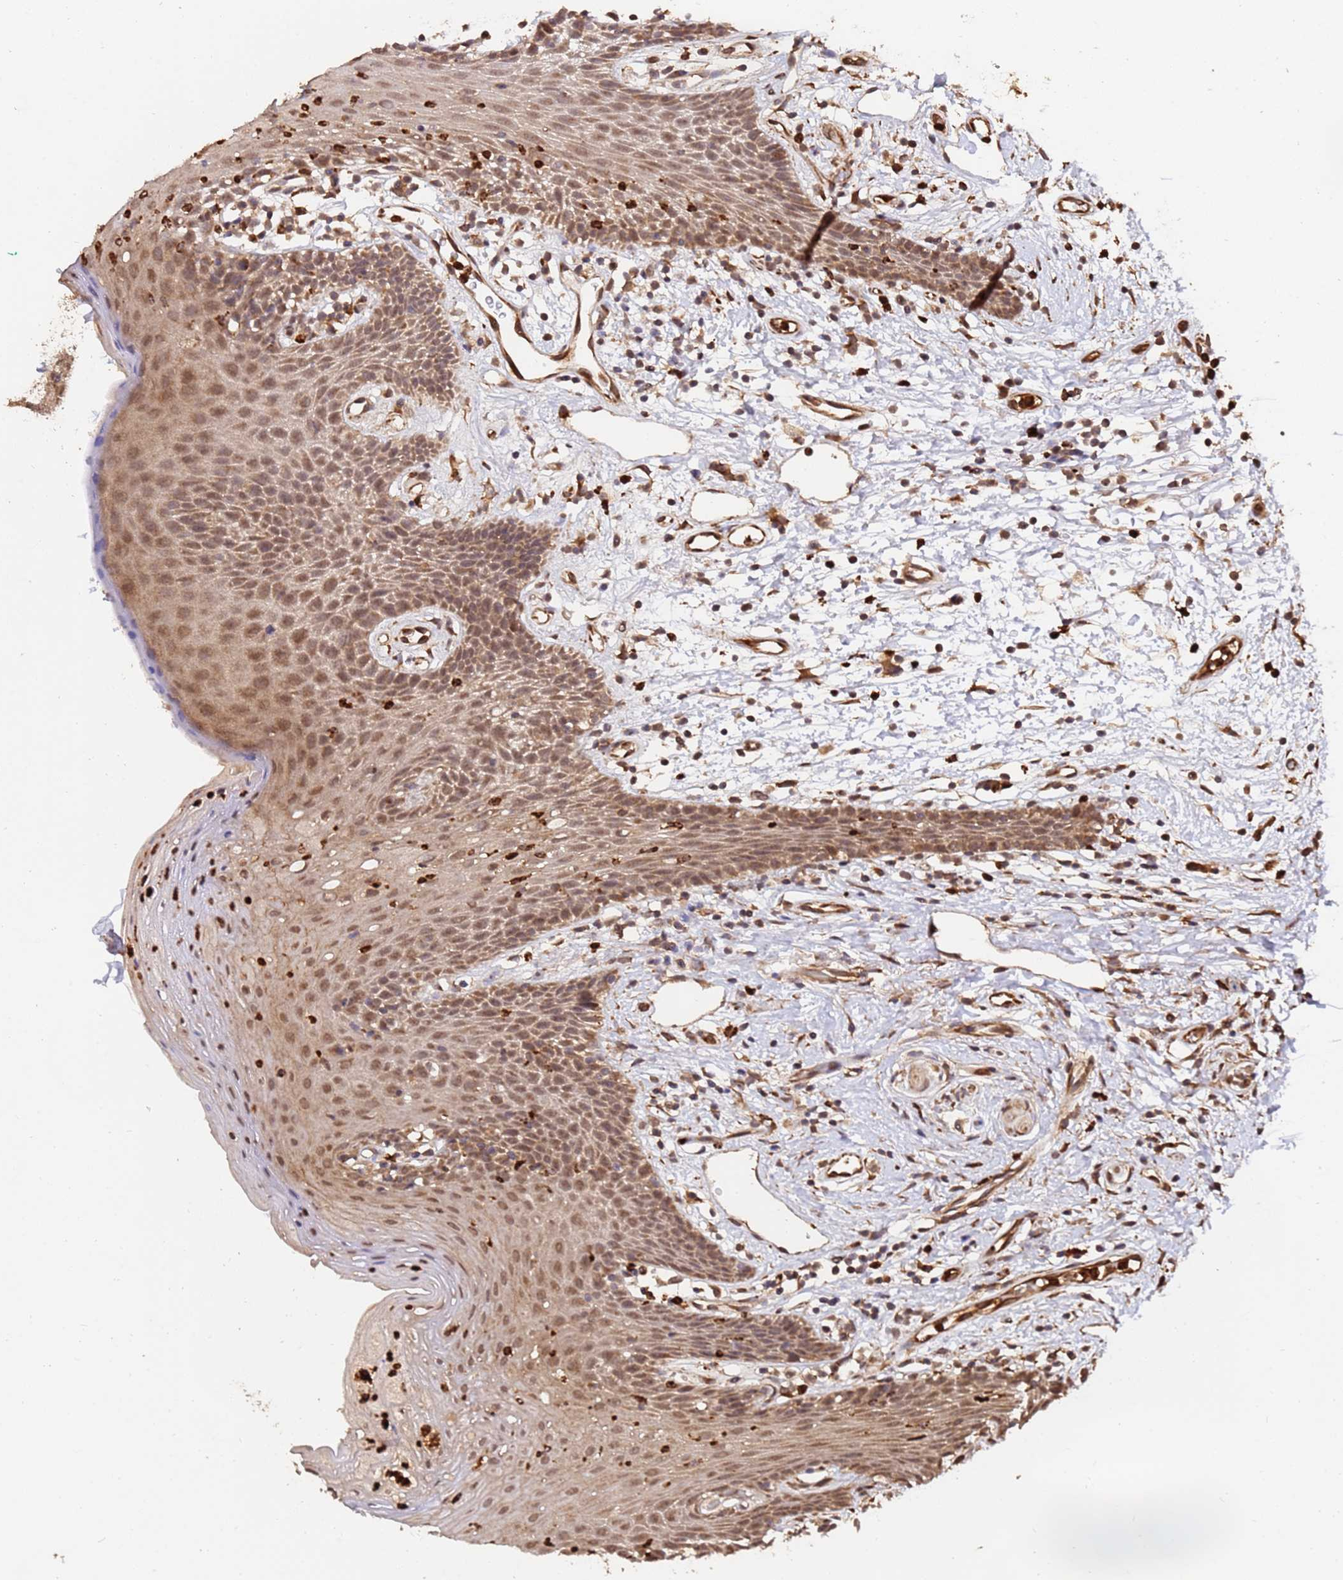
{"staining": {"intensity": "moderate", "quantity": ">75%", "location": "cytoplasmic/membranous,nuclear"}, "tissue": "oral mucosa", "cell_type": "Squamous epithelial cells", "image_type": "normal", "snomed": [{"axis": "morphology", "description": "Normal tissue, NOS"}, {"axis": "topography", "description": "Oral tissue"}, {"axis": "topography", "description": "Tounge, NOS"}], "caption": "Unremarkable oral mucosa exhibits moderate cytoplasmic/membranous,nuclear expression in about >75% of squamous epithelial cells, visualized by immunohistochemistry. (DAB (3,3'-diaminobenzidine) IHC, brown staining for protein, blue staining for nuclei).", "gene": "ZNF619", "patient": {"sex": "female", "age": 59}}